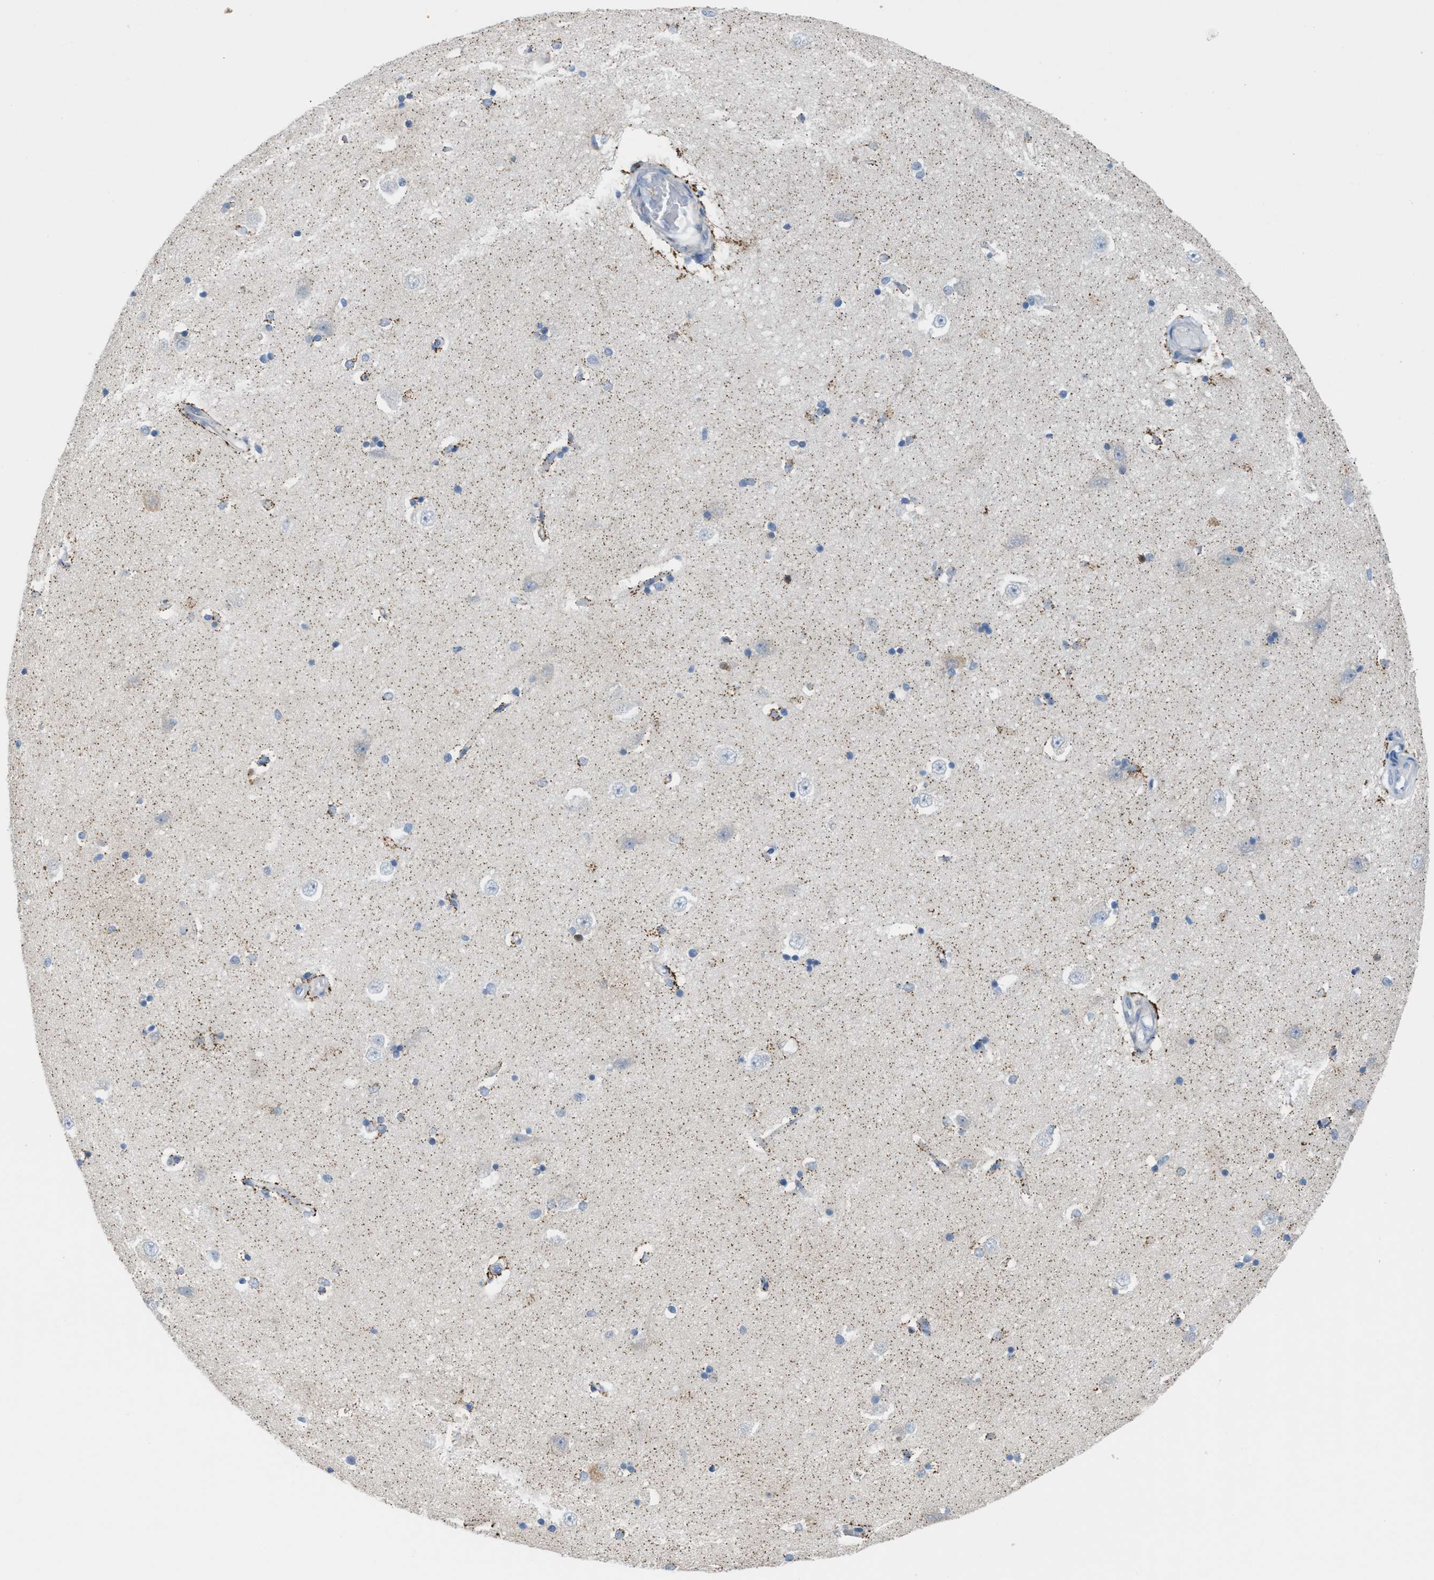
{"staining": {"intensity": "moderate", "quantity": "<25%", "location": "cytoplasmic/membranous"}, "tissue": "hippocampus", "cell_type": "Glial cells", "image_type": "normal", "snomed": [{"axis": "morphology", "description": "Normal tissue, NOS"}, {"axis": "topography", "description": "Hippocampus"}], "caption": "High-power microscopy captured an IHC micrograph of benign hippocampus, revealing moderate cytoplasmic/membranous staining in approximately <25% of glial cells.", "gene": "PPM1D", "patient": {"sex": "male", "age": 45}}